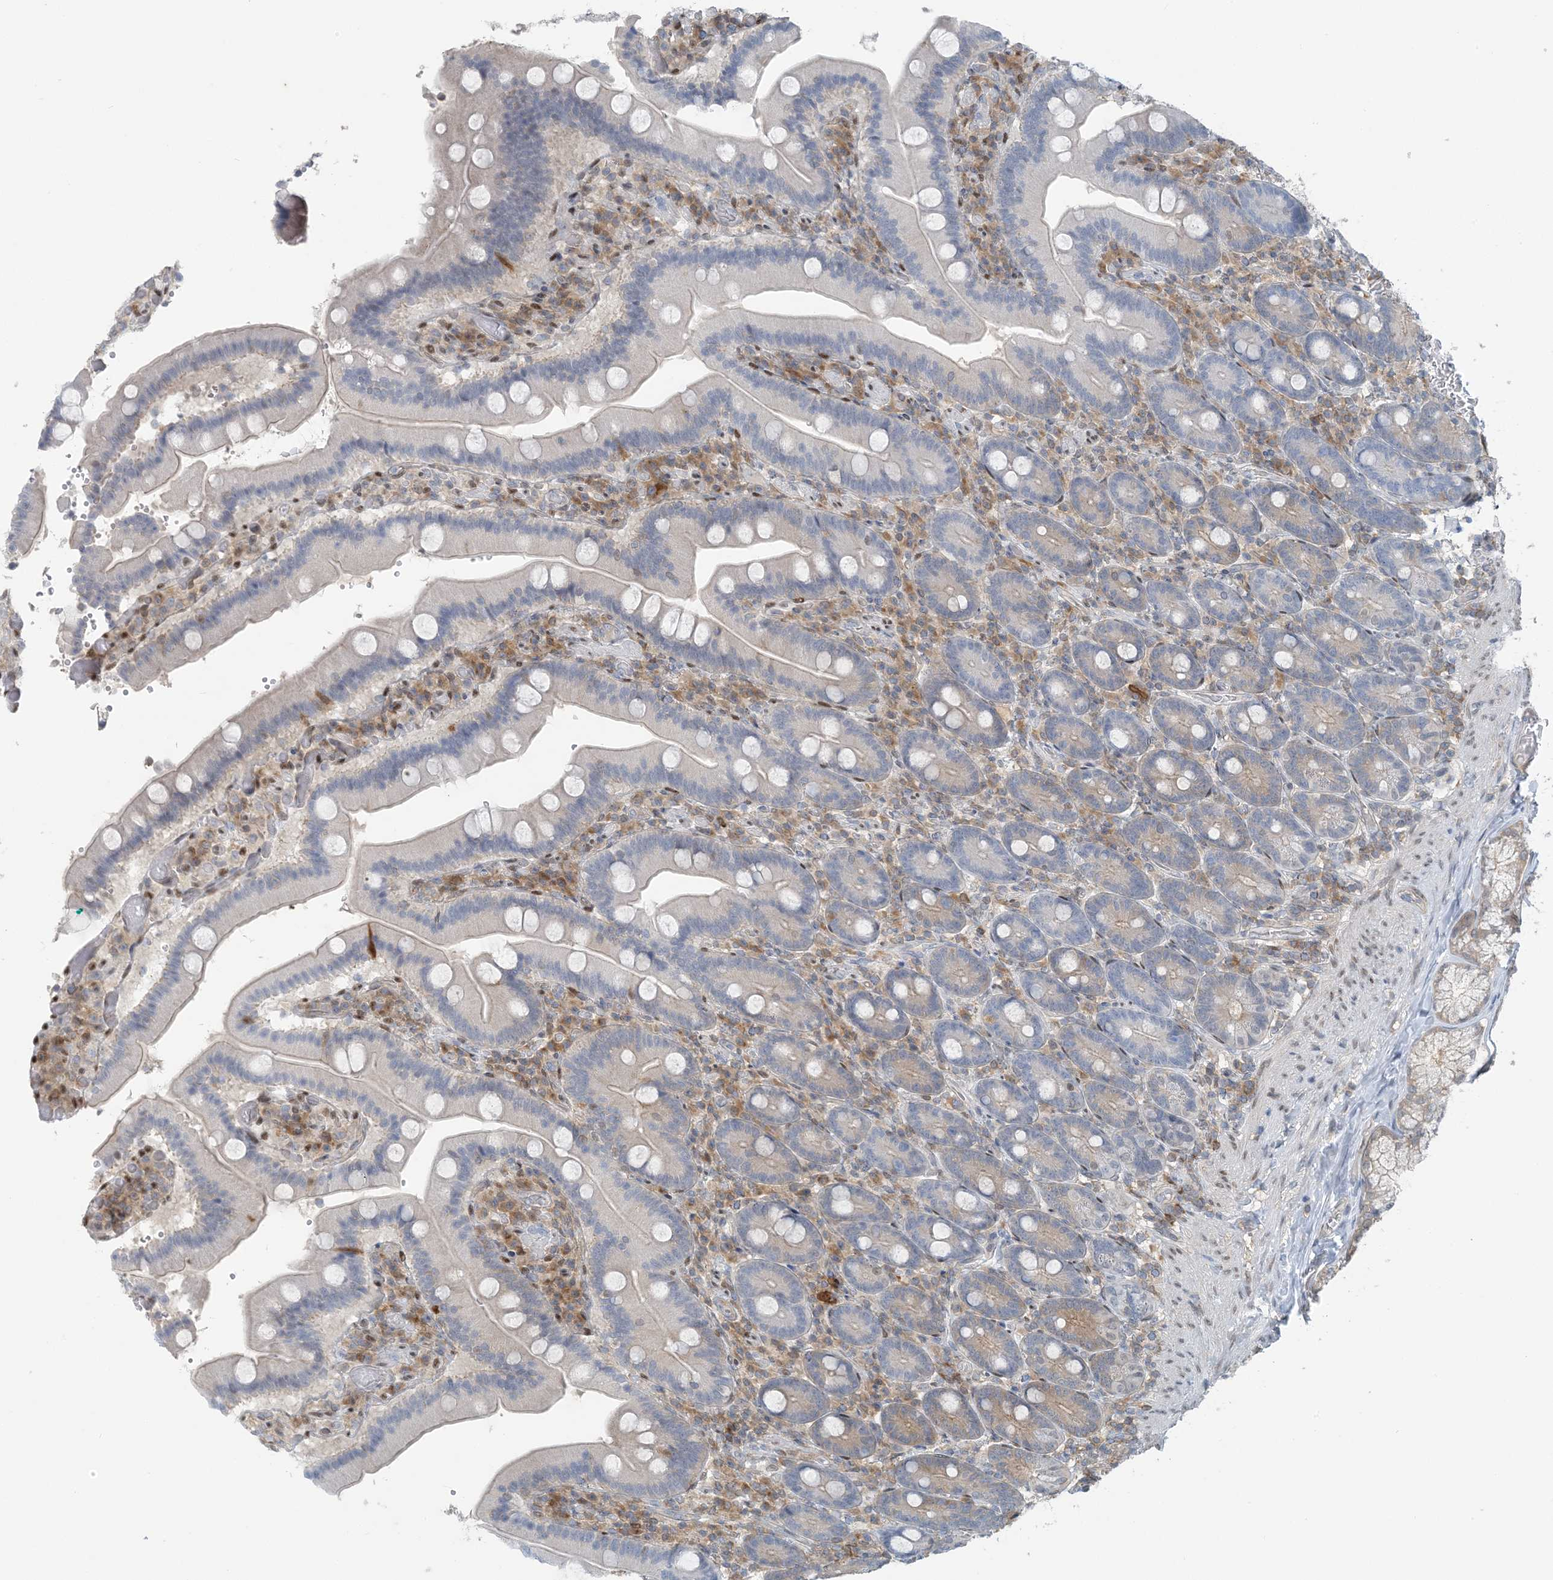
{"staining": {"intensity": "negative", "quantity": "none", "location": "none"}, "tissue": "duodenum", "cell_type": "Glandular cells", "image_type": "normal", "snomed": [{"axis": "morphology", "description": "Normal tissue, NOS"}, {"axis": "topography", "description": "Duodenum"}], "caption": "This is an immunohistochemistry (IHC) image of normal duodenum. There is no expression in glandular cells.", "gene": "ZC3H12A", "patient": {"sex": "female", "age": 62}}